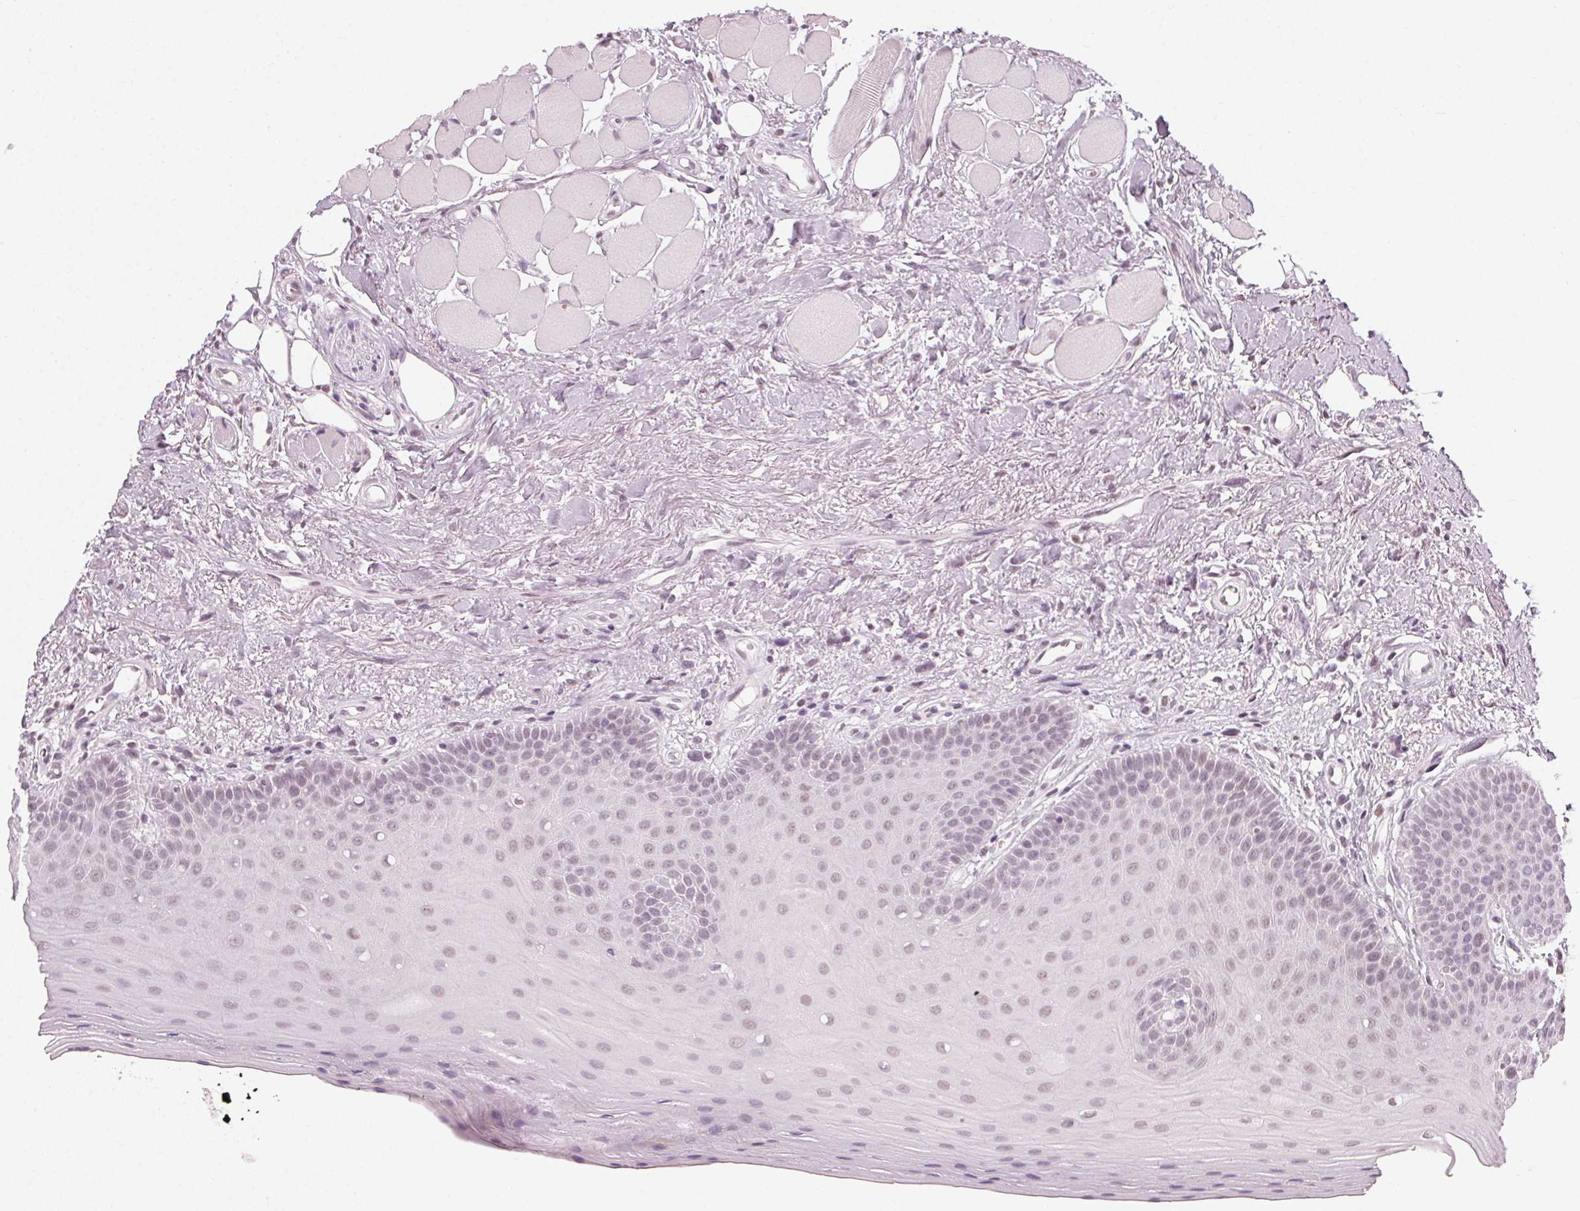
{"staining": {"intensity": "weak", "quantity": "25%-75%", "location": "nuclear"}, "tissue": "oral mucosa", "cell_type": "Squamous epithelial cells", "image_type": "normal", "snomed": [{"axis": "morphology", "description": "Normal tissue, NOS"}, {"axis": "morphology", "description": "Normal morphology"}, {"axis": "topography", "description": "Oral tissue"}], "caption": "Oral mucosa stained with a brown dye reveals weak nuclear positive expression in about 25%-75% of squamous epithelial cells.", "gene": "DNAJC6", "patient": {"sex": "female", "age": 76}}